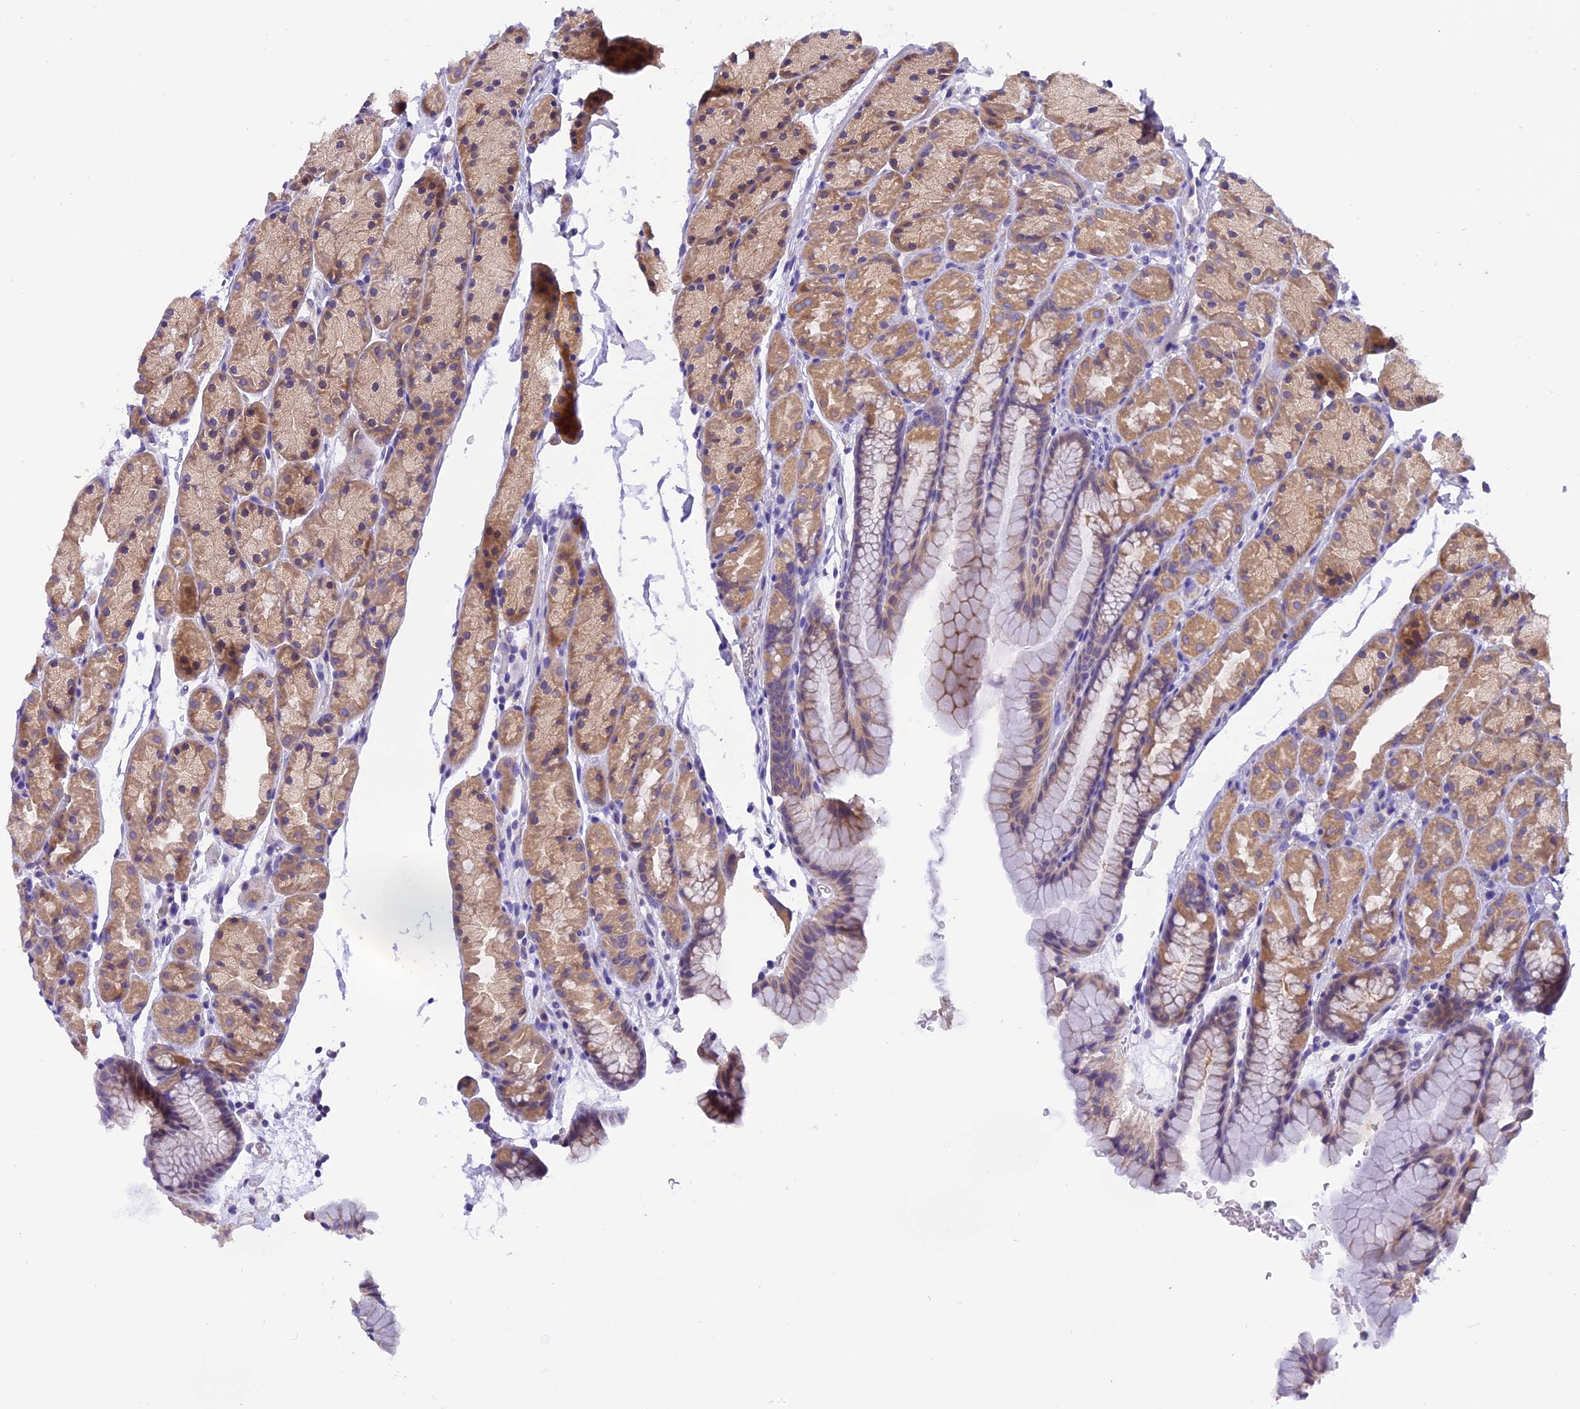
{"staining": {"intensity": "moderate", "quantity": ">75%", "location": "cytoplasmic/membranous"}, "tissue": "stomach", "cell_type": "Glandular cells", "image_type": "normal", "snomed": [{"axis": "morphology", "description": "Normal tissue, NOS"}, {"axis": "topography", "description": "Stomach, upper"}, {"axis": "topography", "description": "Stomach"}], "caption": "Immunohistochemical staining of normal human stomach exhibits moderate cytoplasmic/membranous protein expression in about >75% of glandular cells. (Brightfield microscopy of DAB IHC at high magnification).", "gene": "TRIM3", "patient": {"sex": "male", "age": 47}}